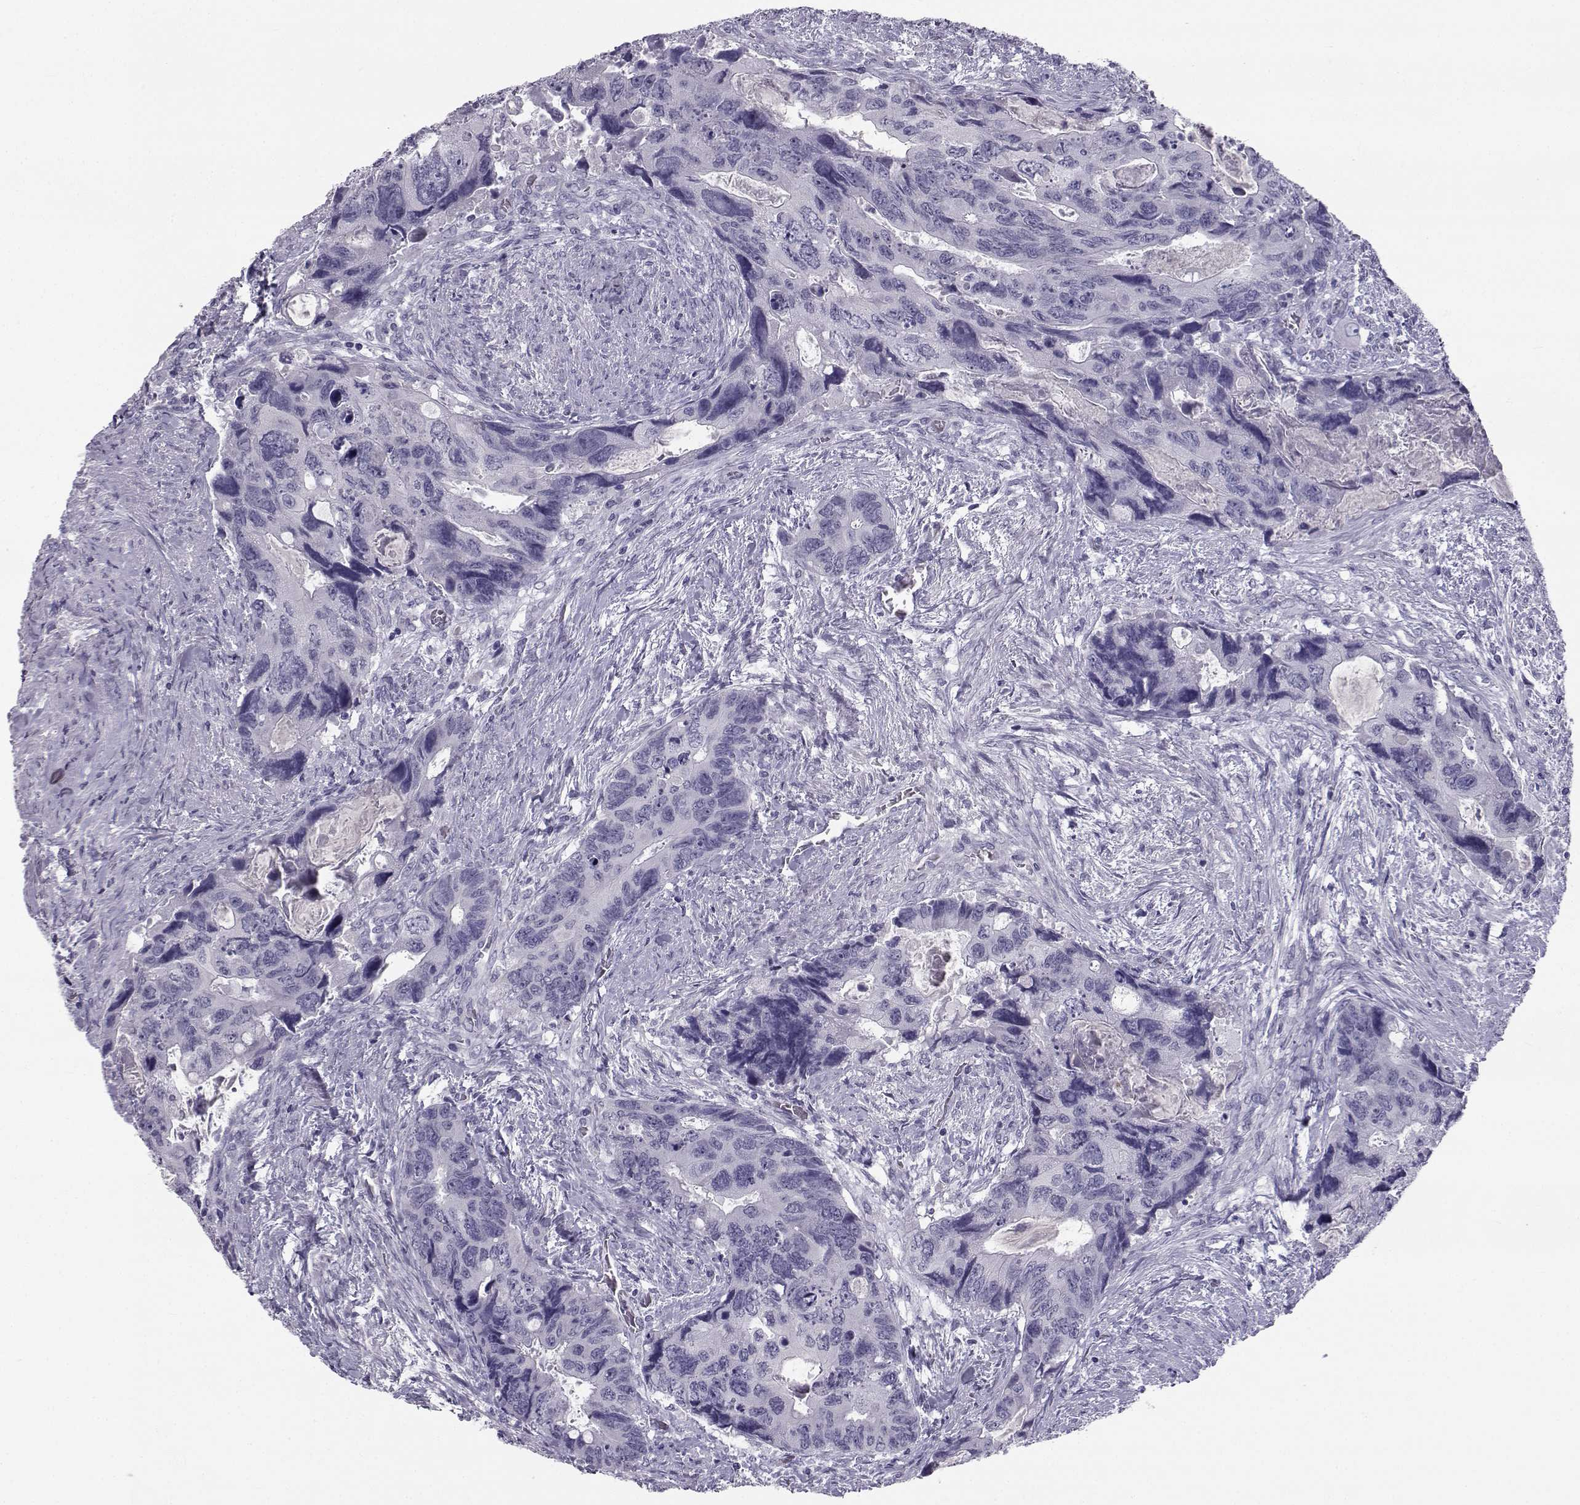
{"staining": {"intensity": "negative", "quantity": "none", "location": "none"}, "tissue": "colorectal cancer", "cell_type": "Tumor cells", "image_type": "cancer", "snomed": [{"axis": "morphology", "description": "Adenocarcinoma, NOS"}, {"axis": "topography", "description": "Rectum"}], "caption": "Tumor cells show no significant protein positivity in colorectal cancer. Nuclei are stained in blue.", "gene": "PCSK1N", "patient": {"sex": "male", "age": 62}}